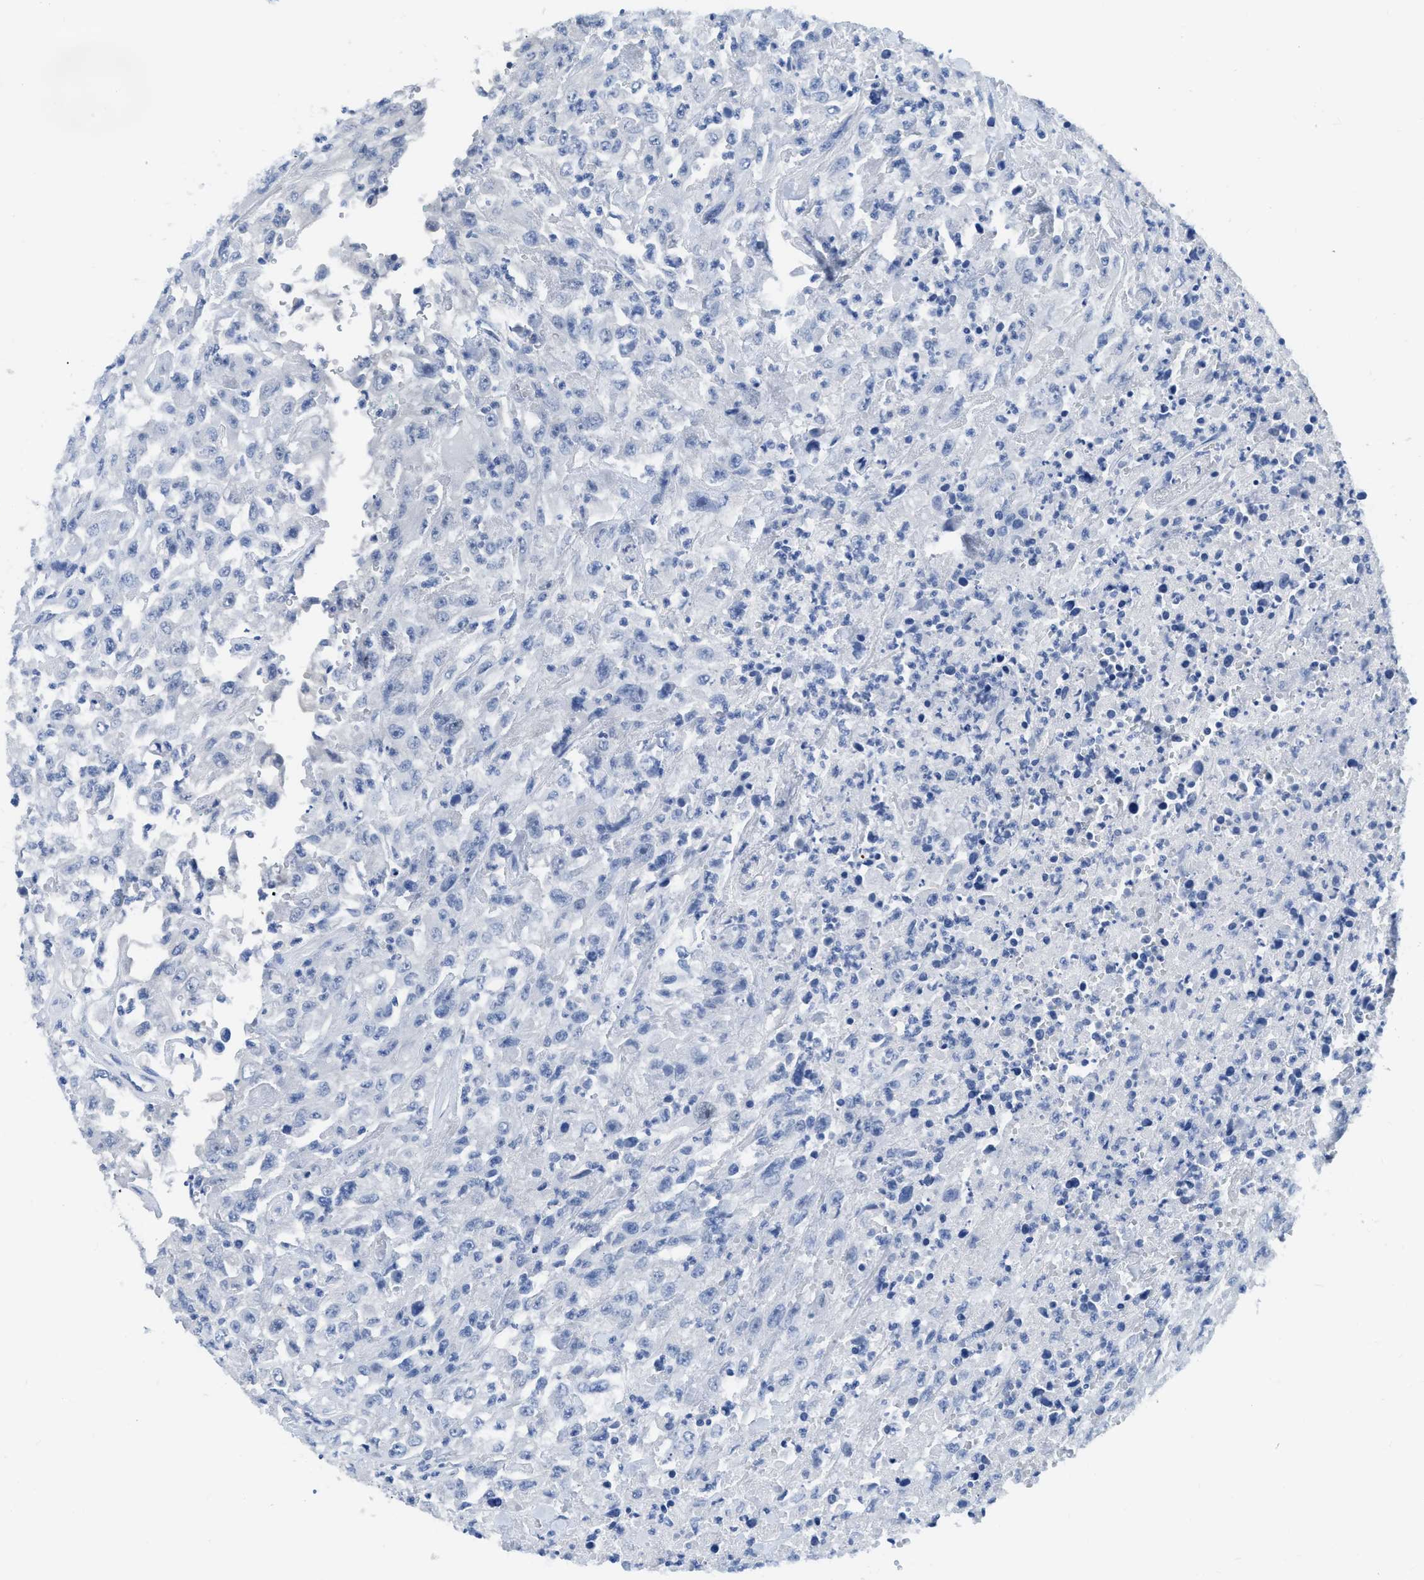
{"staining": {"intensity": "negative", "quantity": "none", "location": "none"}, "tissue": "urothelial cancer", "cell_type": "Tumor cells", "image_type": "cancer", "snomed": [{"axis": "morphology", "description": "Urothelial carcinoma, High grade"}, {"axis": "topography", "description": "Urinary bladder"}], "caption": "Immunohistochemical staining of human high-grade urothelial carcinoma exhibits no significant staining in tumor cells. (DAB (3,3'-diaminobenzidine) IHC visualized using brightfield microscopy, high magnification).", "gene": "TCF7", "patient": {"sex": "male", "age": 46}}